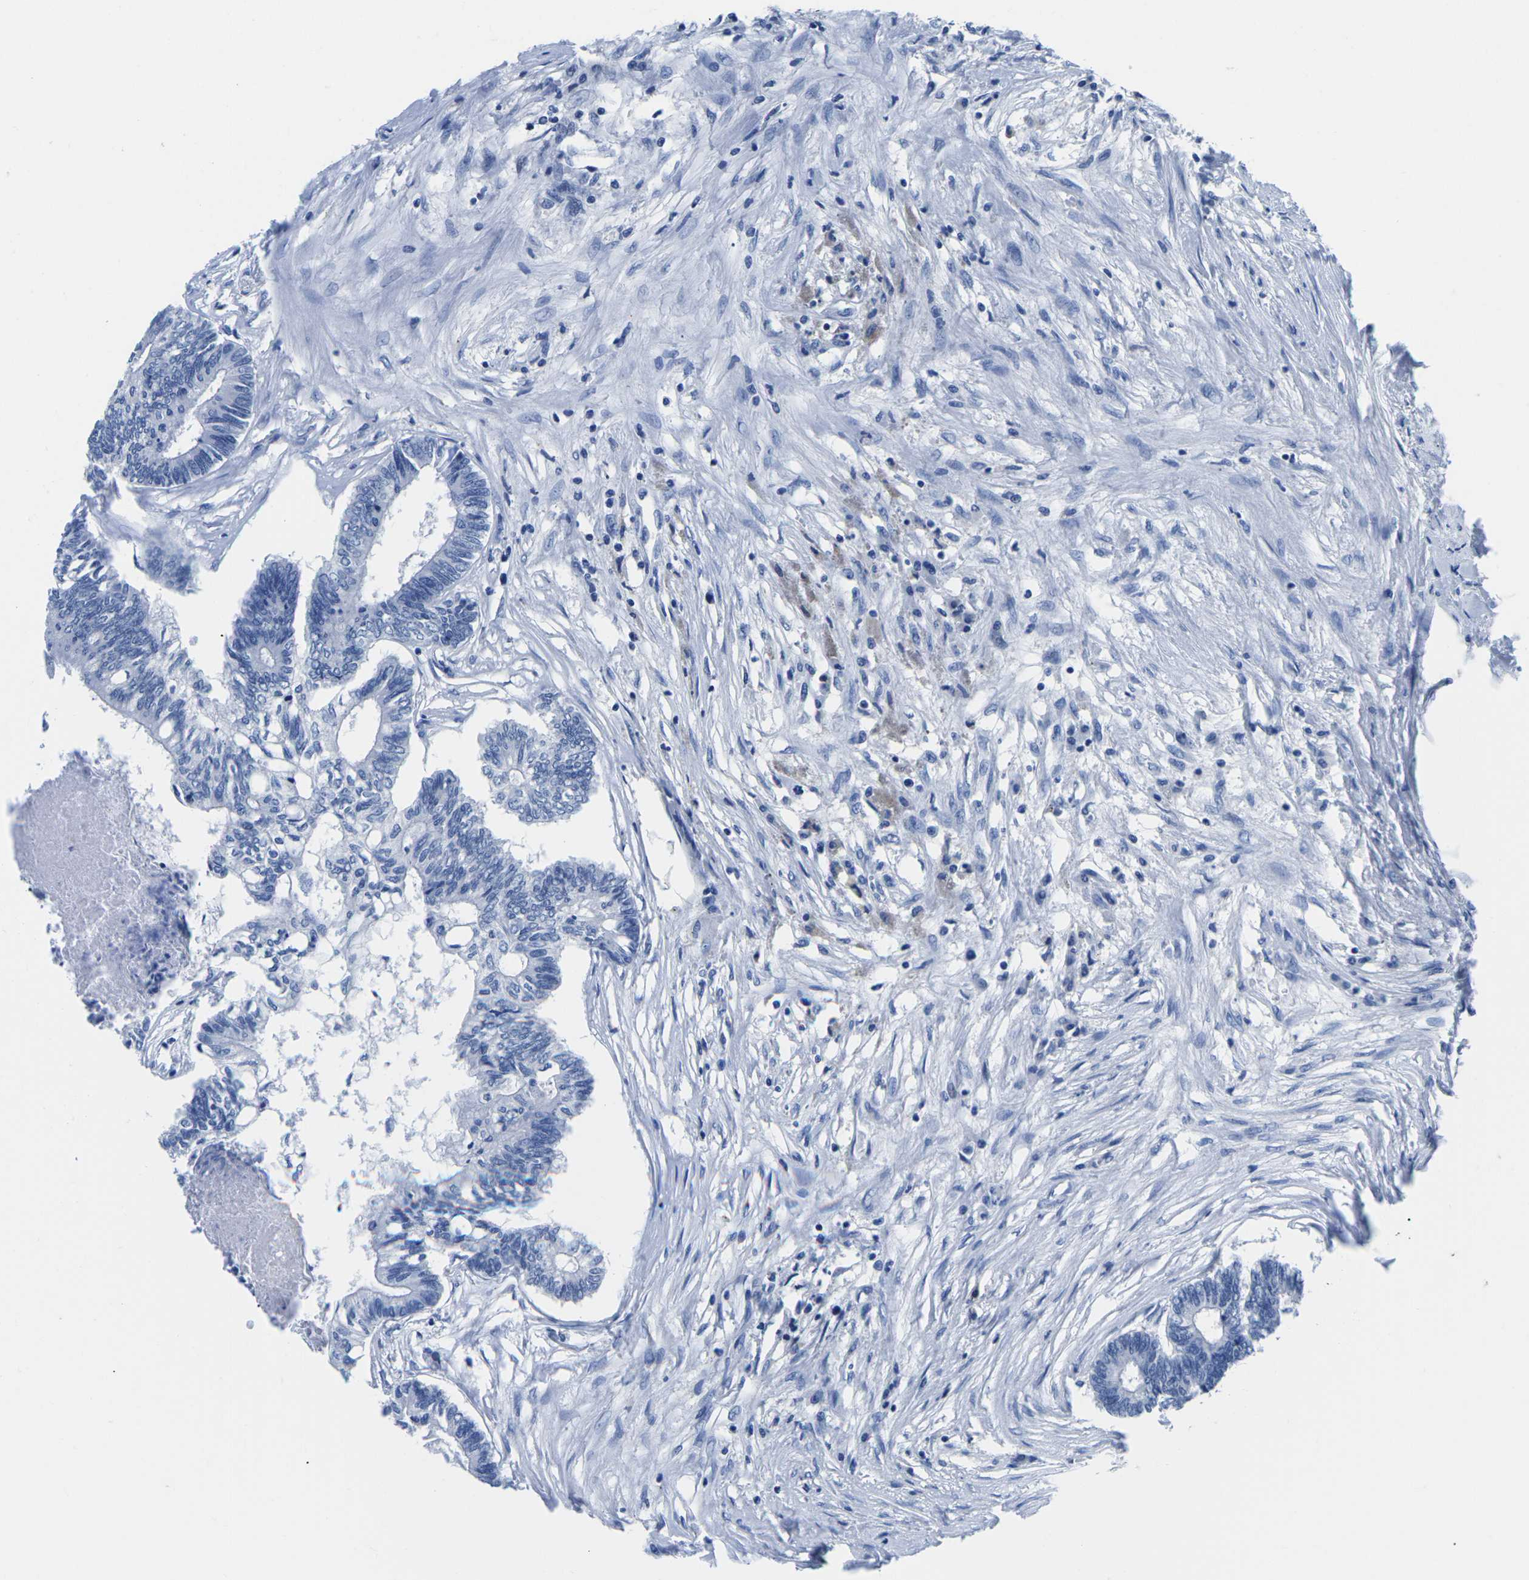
{"staining": {"intensity": "negative", "quantity": "none", "location": "none"}, "tissue": "colorectal cancer", "cell_type": "Tumor cells", "image_type": "cancer", "snomed": [{"axis": "morphology", "description": "Adenocarcinoma, NOS"}, {"axis": "topography", "description": "Rectum"}], "caption": "This is a micrograph of immunohistochemistry (IHC) staining of colorectal cancer, which shows no expression in tumor cells. (Brightfield microscopy of DAB immunohistochemistry (IHC) at high magnification).", "gene": "CYP1A2", "patient": {"sex": "male", "age": 63}}